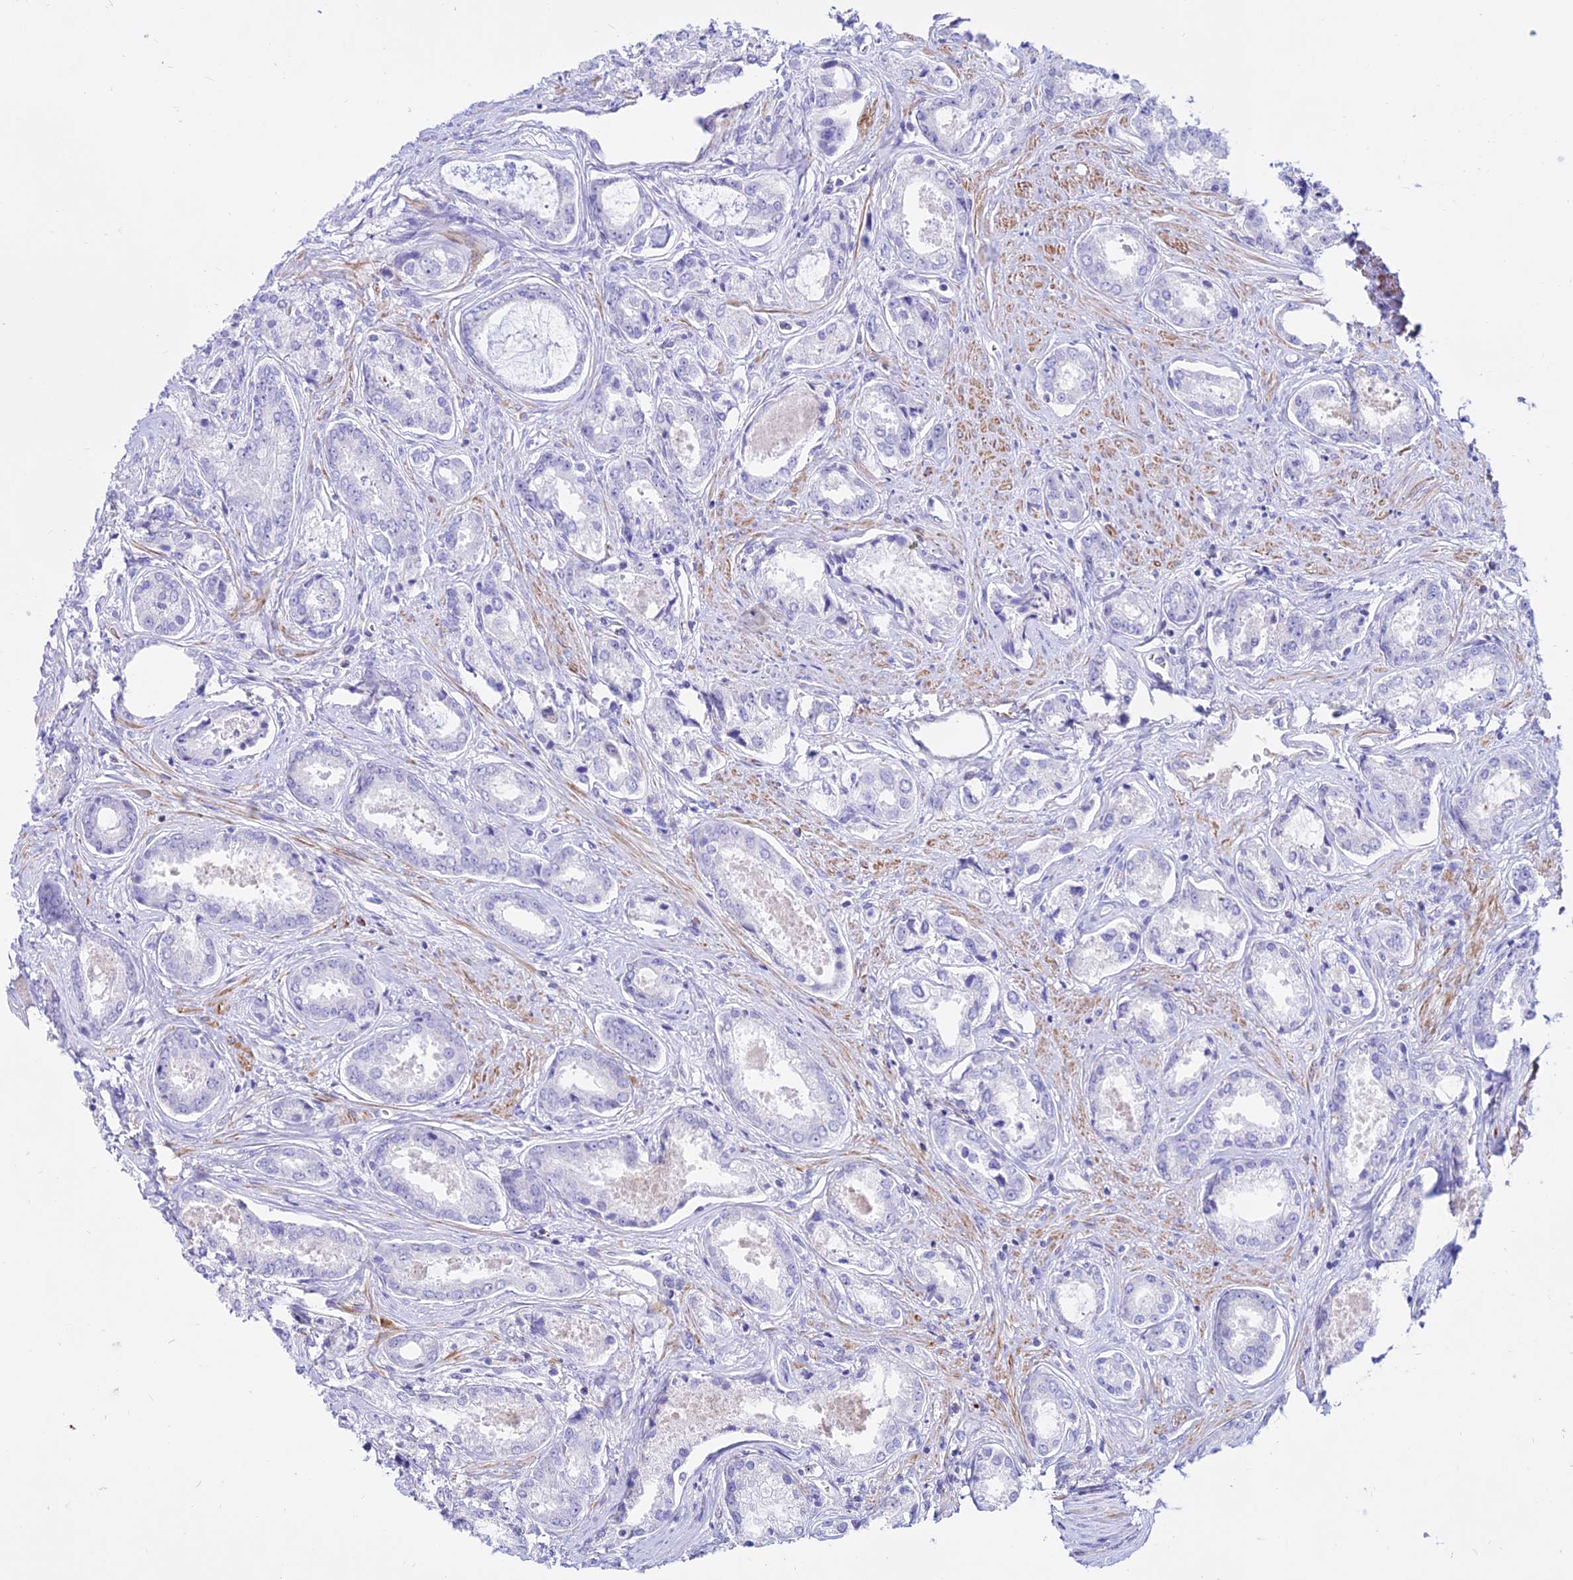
{"staining": {"intensity": "negative", "quantity": "none", "location": "none"}, "tissue": "prostate cancer", "cell_type": "Tumor cells", "image_type": "cancer", "snomed": [{"axis": "morphology", "description": "Adenocarcinoma, Low grade"}, {"axis": "topography", "description": "Prostate"}], "caption": "Protein analysis of prostate cancer (adenocarcinoma (low-grade)) demonstrates no significant positivity in tumor cells.", "gene": "DLX1", "patient": {"sex": "male", "age": 68}}